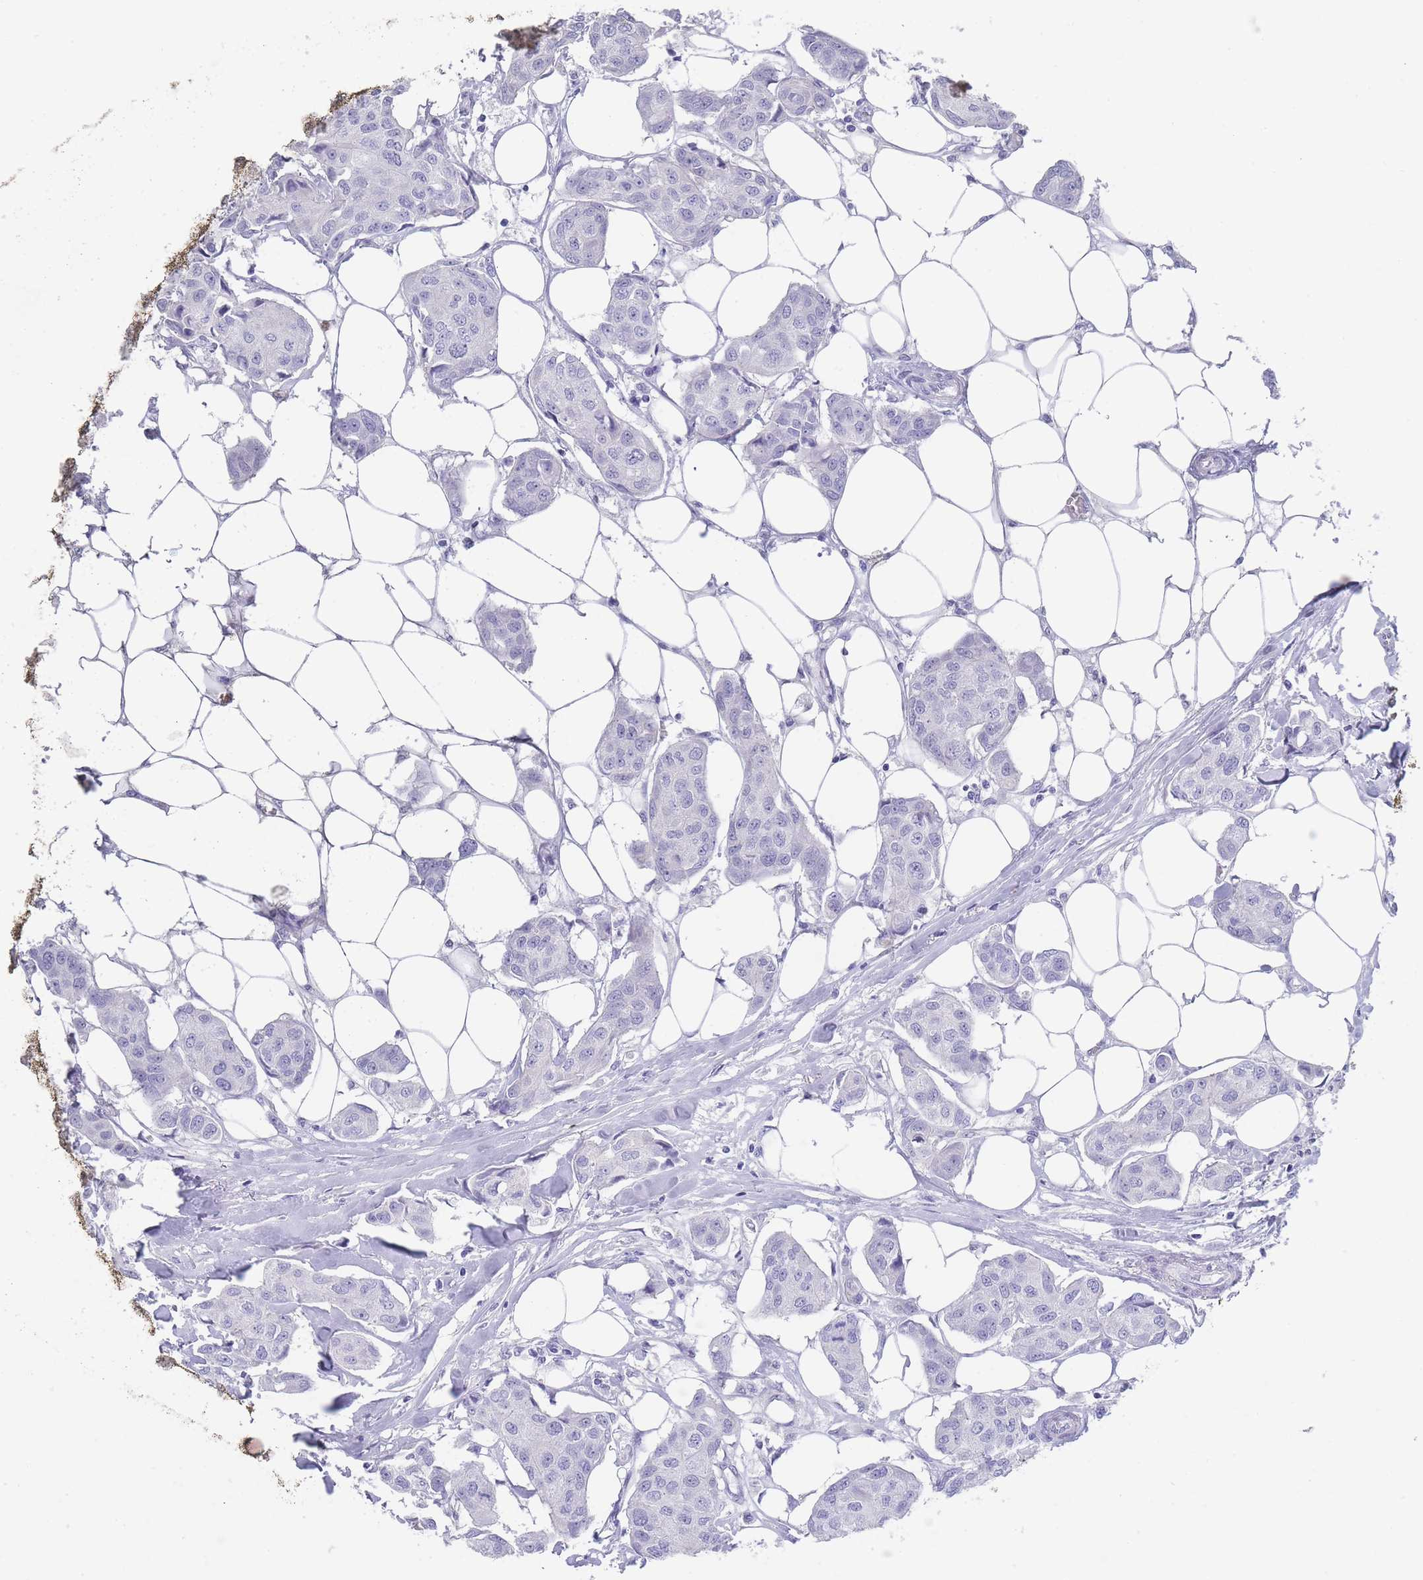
{"staining": {"intensity": "negative", "quantity": "none", "location": "none"}, "tissue": "breast cancer", "cell_type": "Tumor cells", "image_type": "cancer", "snomed": [{"axis": "morphology", "description": "Duct carcinoma"}, {"axis": "topography", "description": "Breast"}, {"axis": "topography", "description": "Lymph node"}], "caption": "Immunohistochemical staining of human breast invasive ductal carcinoma demonstrates no significant expression in tumor cells.", "gene": "RAB2B", "patient": {"sex": "female", "age": 80}}